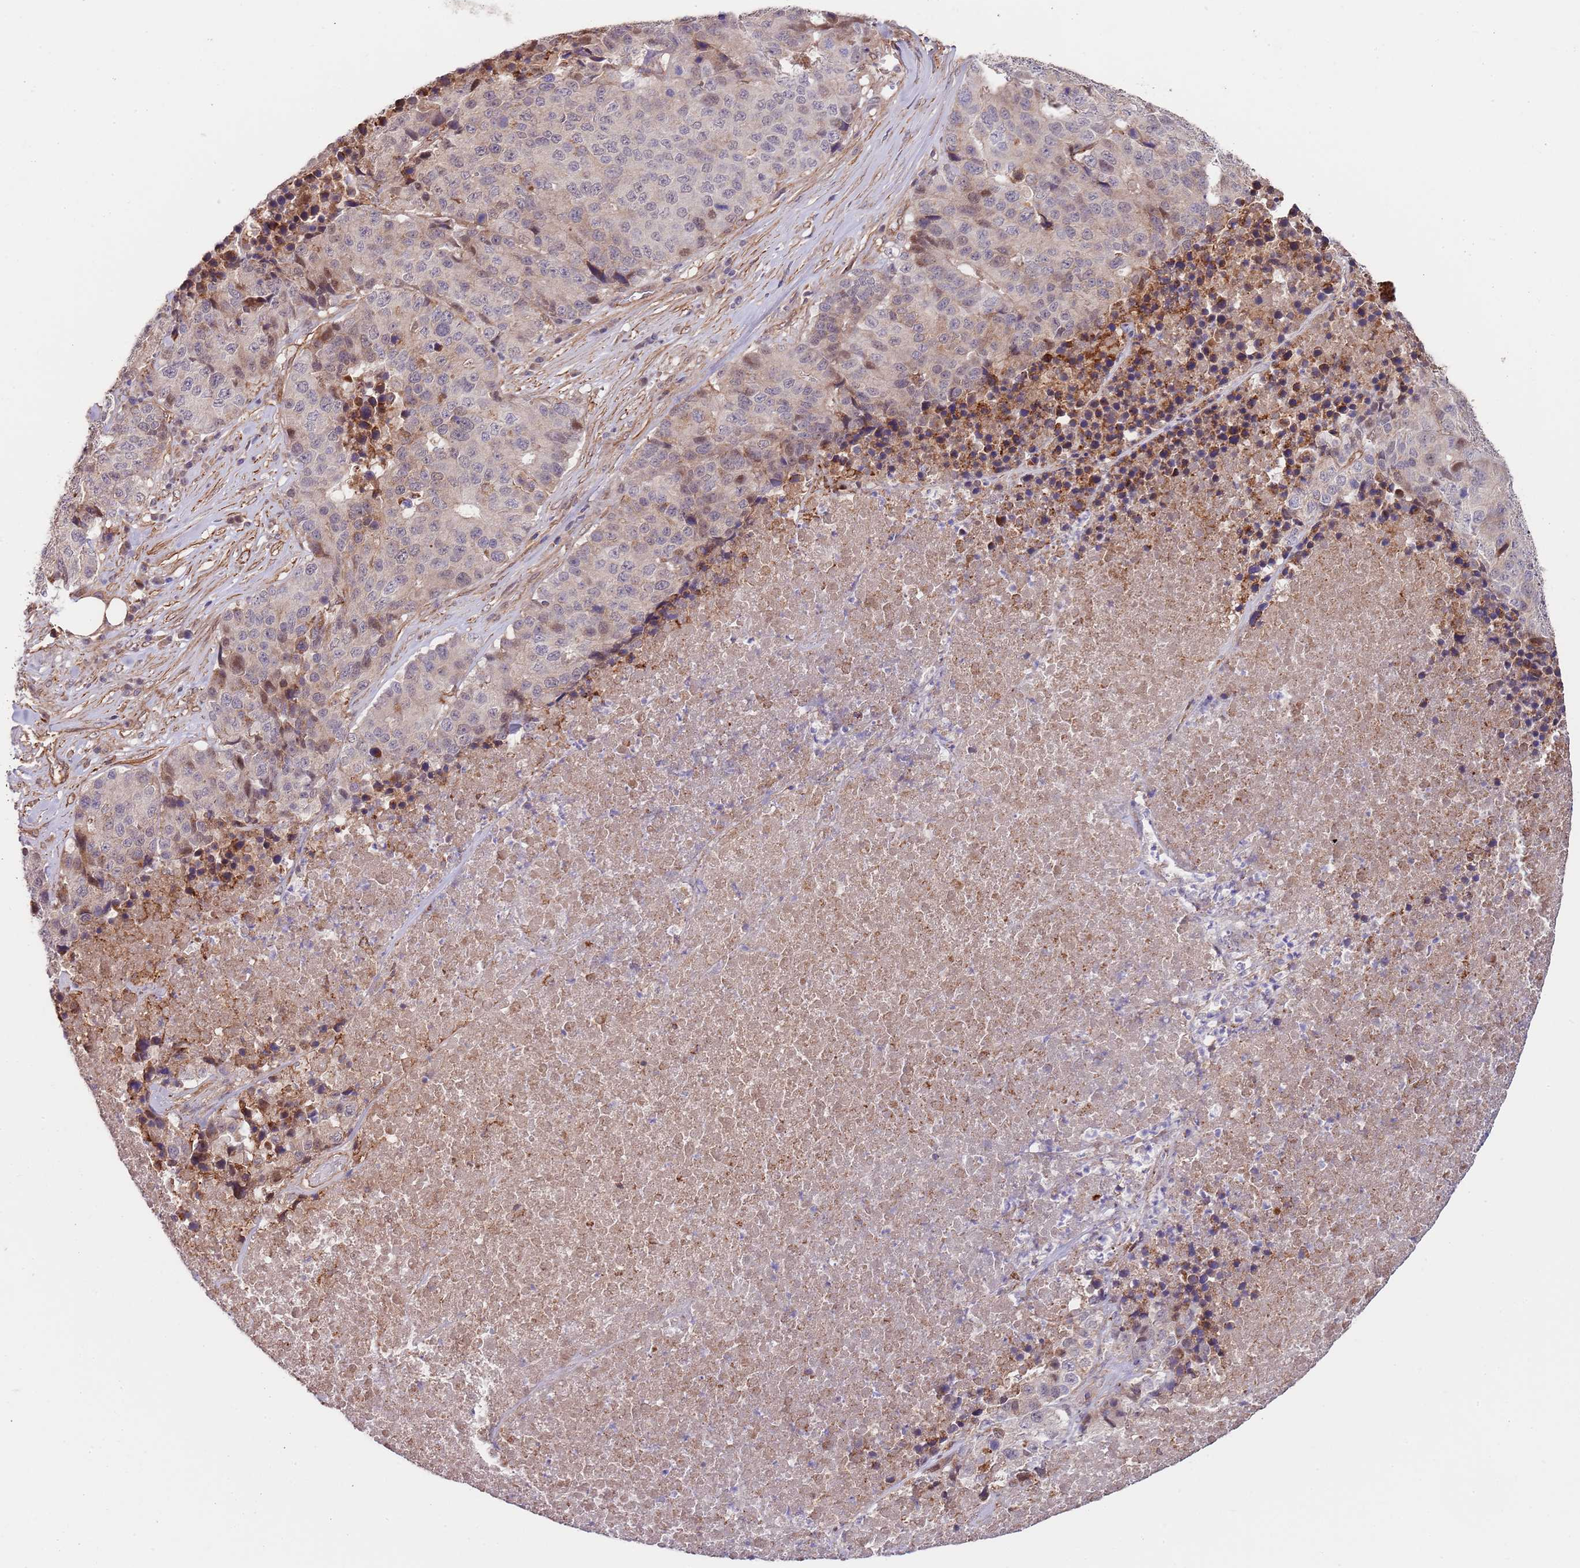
{"staining": {"intensity": "moderate", "quantity": "<25%", "location": "cytoplasmic/membranous"}, "tissue": "stomach cancer", "cell_type": "Tumor cells", "image_type": "cancer", "snomed": [{"axis": "morphology", "description": "Adenocarcinoma, NOS"}, {"axis": "topography", "description": "Stomach"}], "caption": "Stomach cancer stained with immunohistochemistry shows moderate cytoplasmic/membranous expression in approximately <25% of tumor cells.", "gene": "BPNT1", "patient": {"sex": "male", "age": 71}}